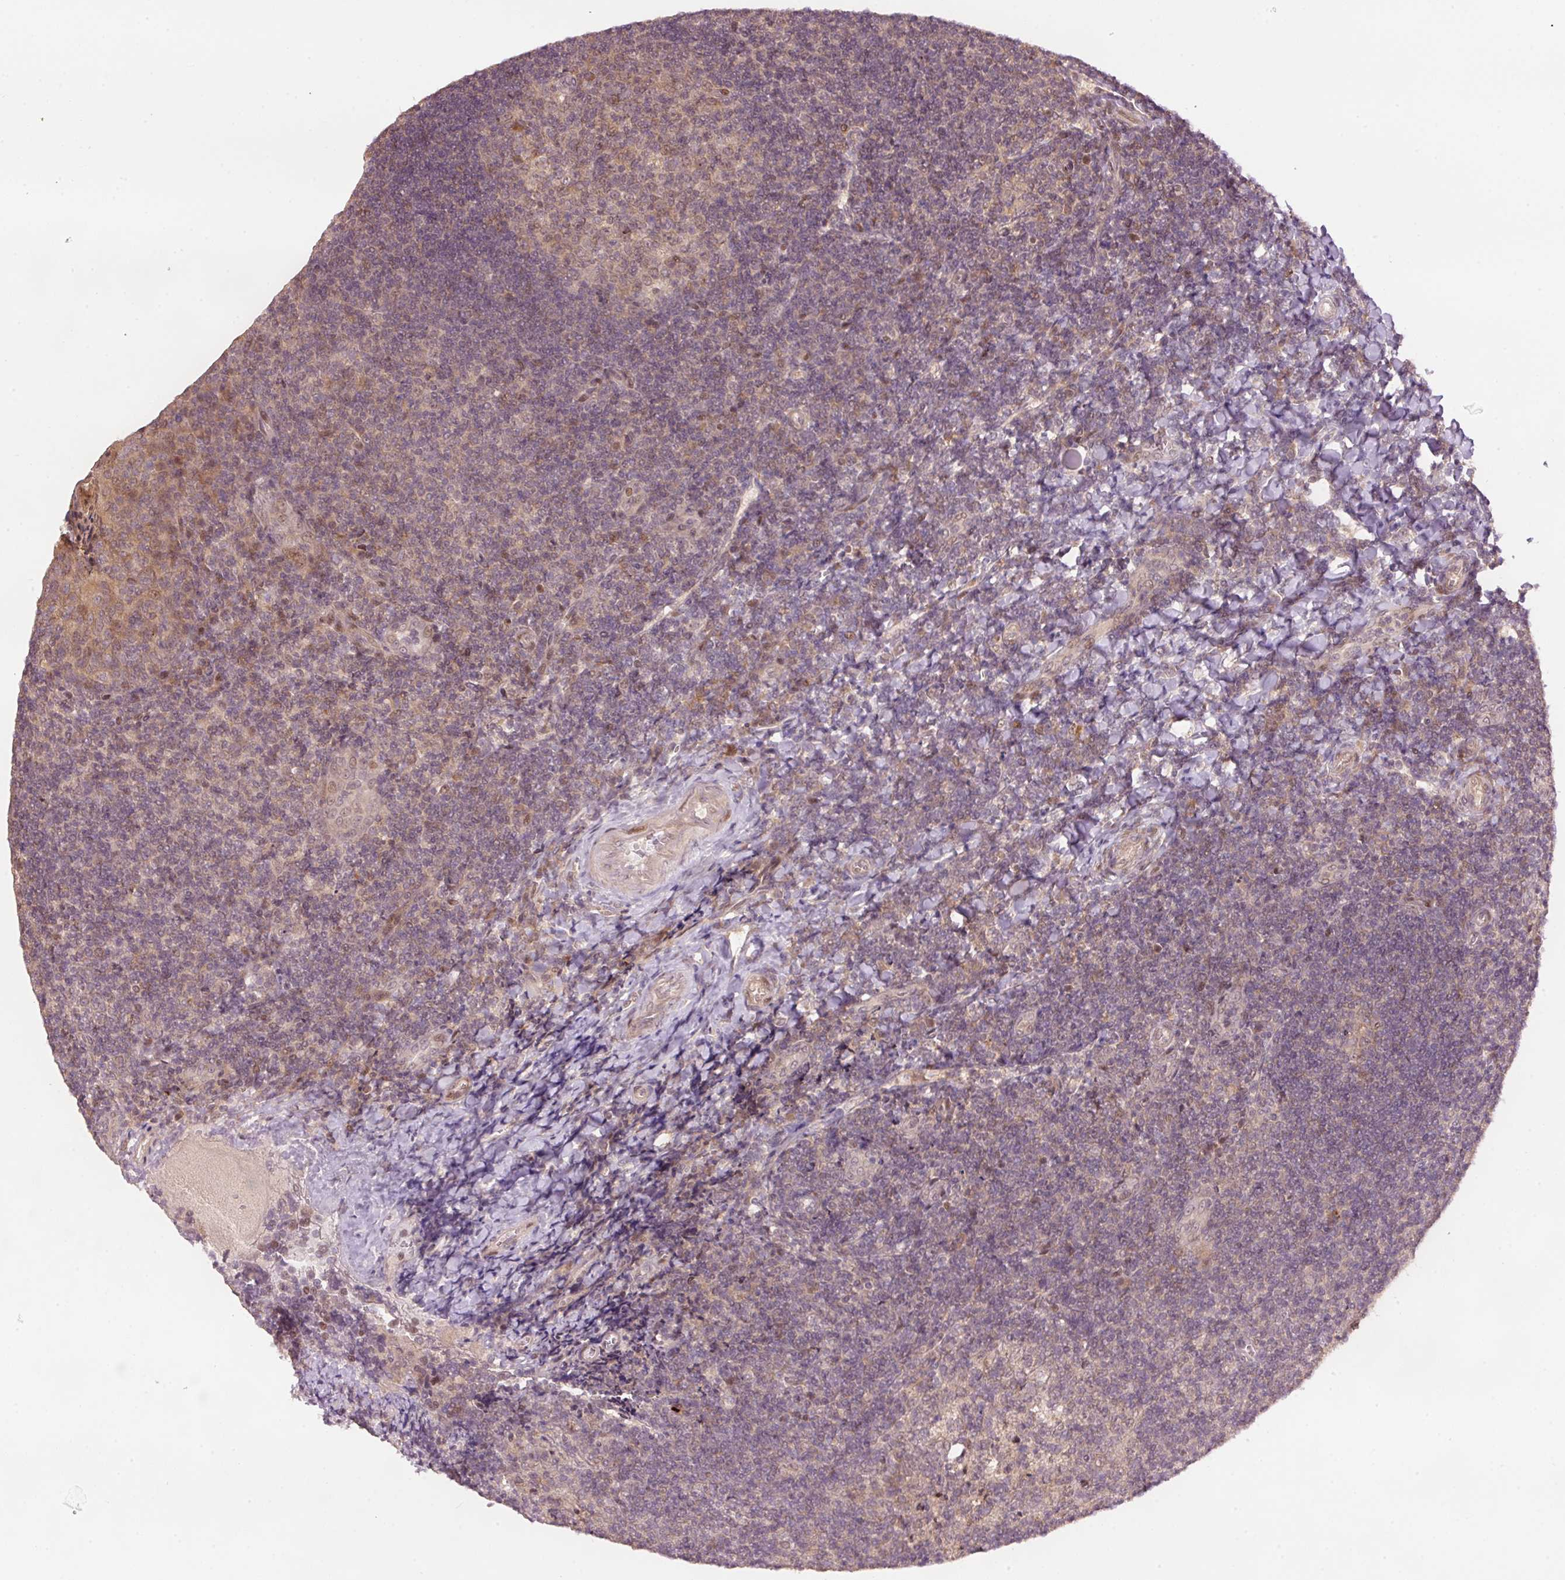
{"staining": {"intensity": "weak", "quantity": "<25%", "location": "cytoplasmic/membranous"}, "tissue": "tonsil", "cell_type": "Germinal center cells", "image_type": "normal", "snomed": [{"axis": "morphology", "description": "Normal tissue, NOS"}, {"axis": "topography", "description": "Tonsil"}], "caption": "DAB (3,3'-diaminobenzidine) immunohistochemical staining of normal tonsil reveals no significant expression in germinal center cells. (DAB (3,3'-diaminobenzidine) immunohistochemistry with hematoxylin counter stain).", "gene": "PCDHB1", "patient": {"sex": "male", "age": 17}}